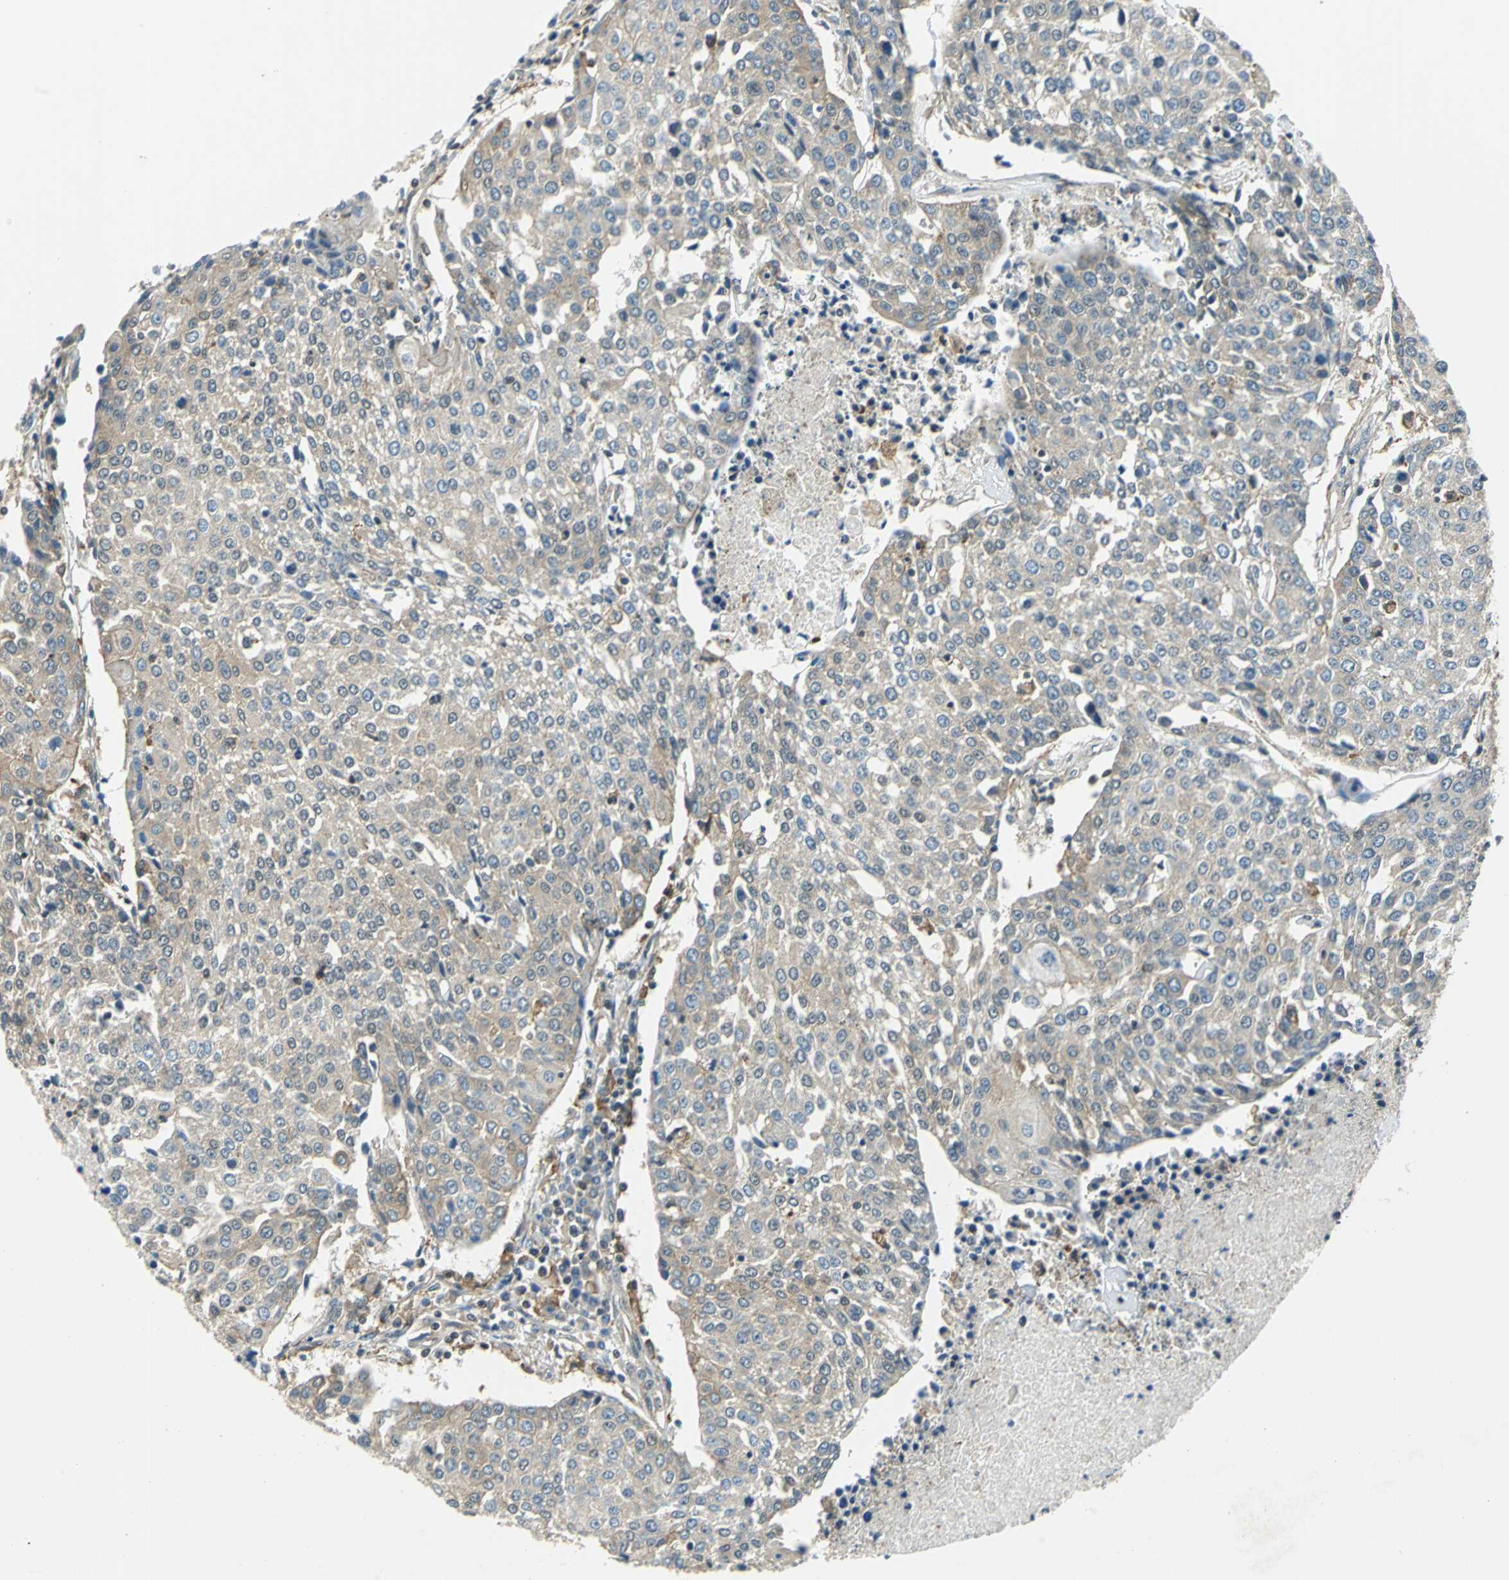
{"staining": {"intensity": "weak", "quantity": "25%-75%", "location": "cytoplasmic/membranous"}, "tissue": "urothelial cancer", "cell_type": "Tumor cells", "image_type": "cancer", "snomed": [{"axis": "morphology", "description": "Urothelial carcinoma, High grade"}, {"axis": "topography", "description": "Urinary bladder"}], "caption": "Protein expression analysis of human urothelial cancer reveals weak cytoplasmic/membranous expression in approximately 25%-75% of tumor cells.", "gene": "ARPC3", "patient": {"sex": "female", "age": 85}}